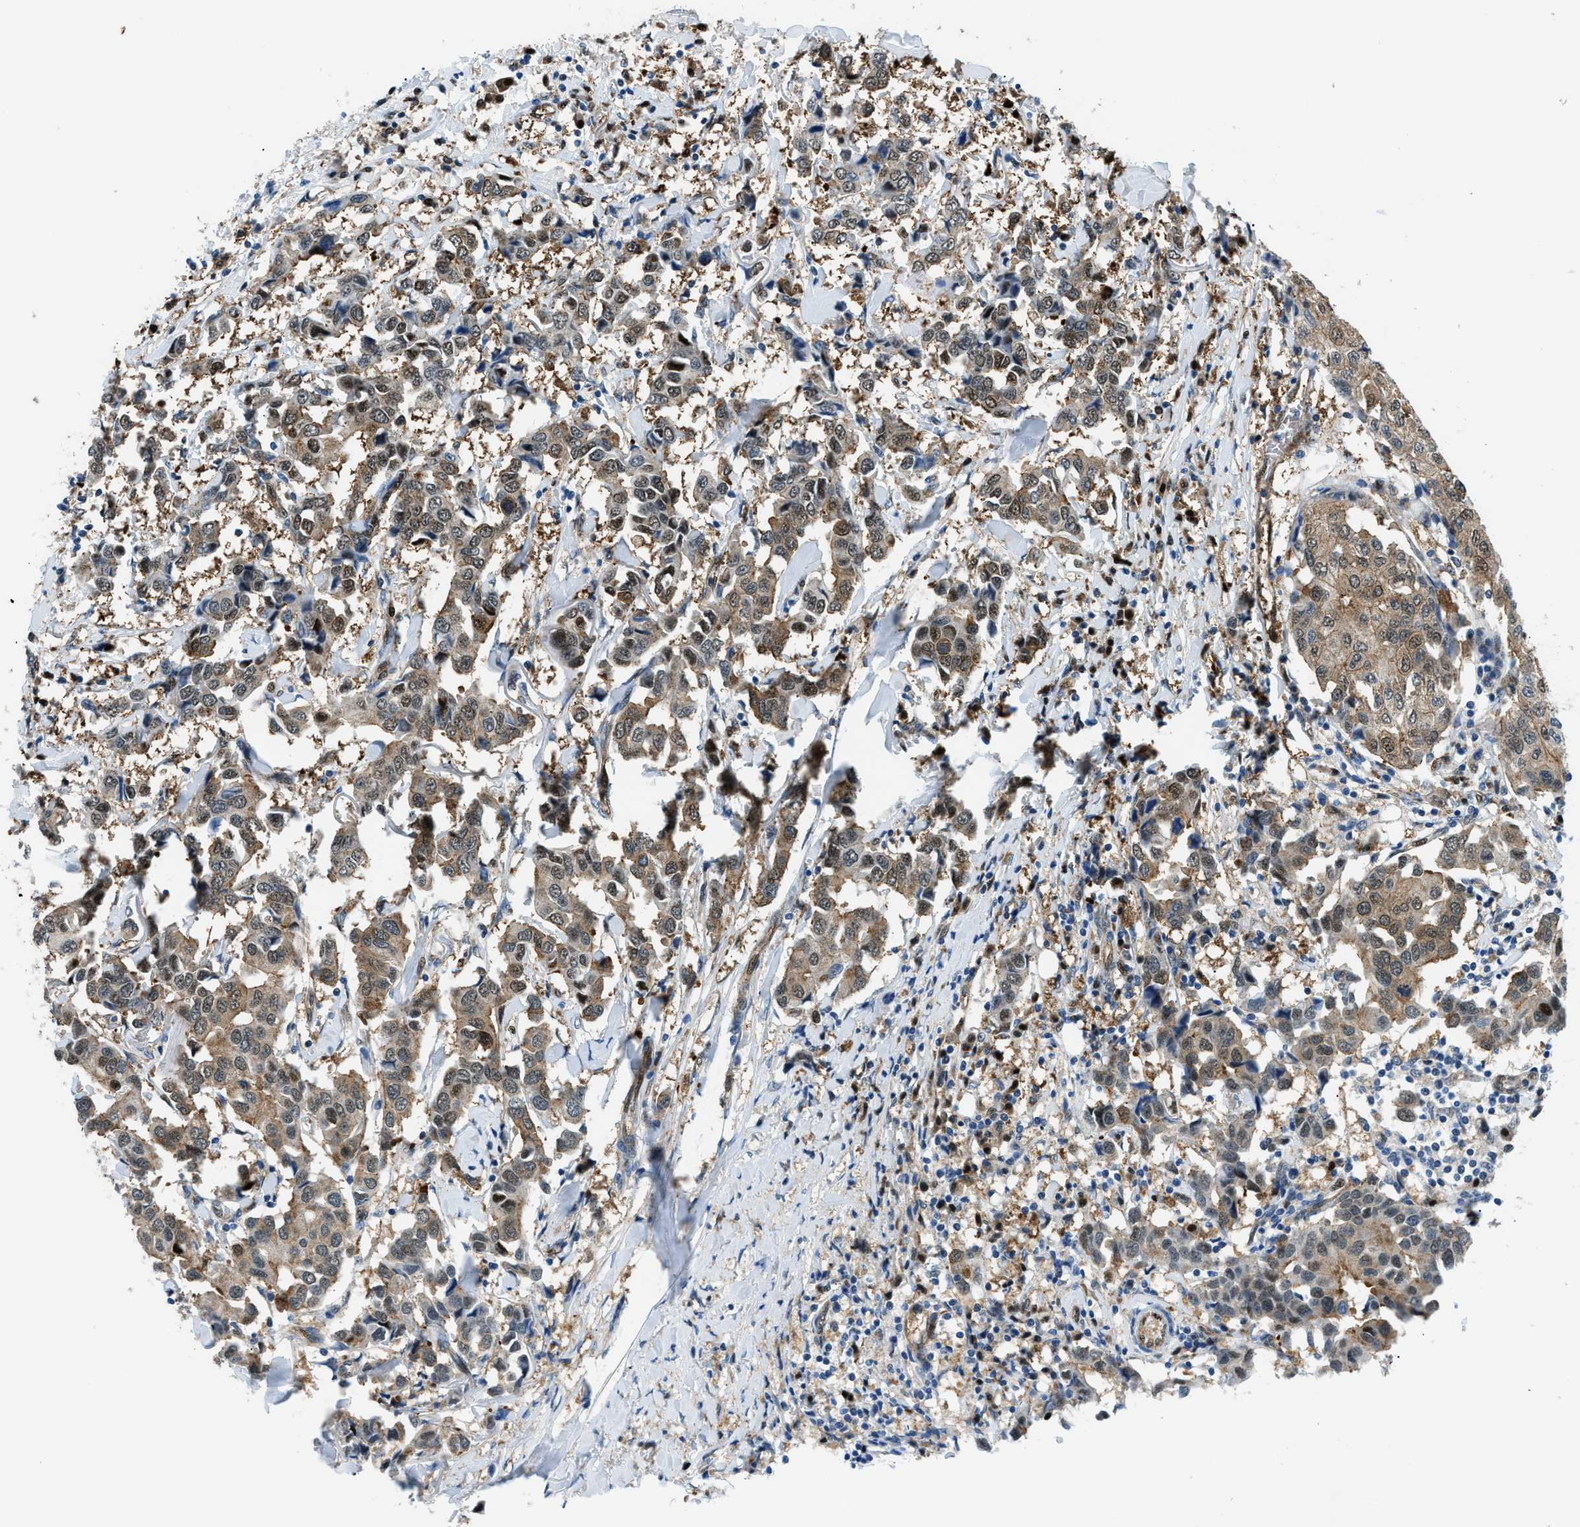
{"staining": {"intensity": "moderate", "quantity": "25%-75%", "location": "cytoplasmic/membranous,nuclear"}, "tissue": "breast cancer", "cell_type": "Tumor cells", "image_type": "cancer", "snomed": [{"axis": "morphology", "description": "Duct carcinoma"}, {"axis": "topography", "description": "Breast"}], "caption": "Tumor cells demonstrate moderate cytoplasmic/membranous and nuclear staining in approximately 25%-75% of cells in breast infiltrating ductal carcinoma.", "gene": "YWHAE", "patient": {"sex": "female", "age": 80}}